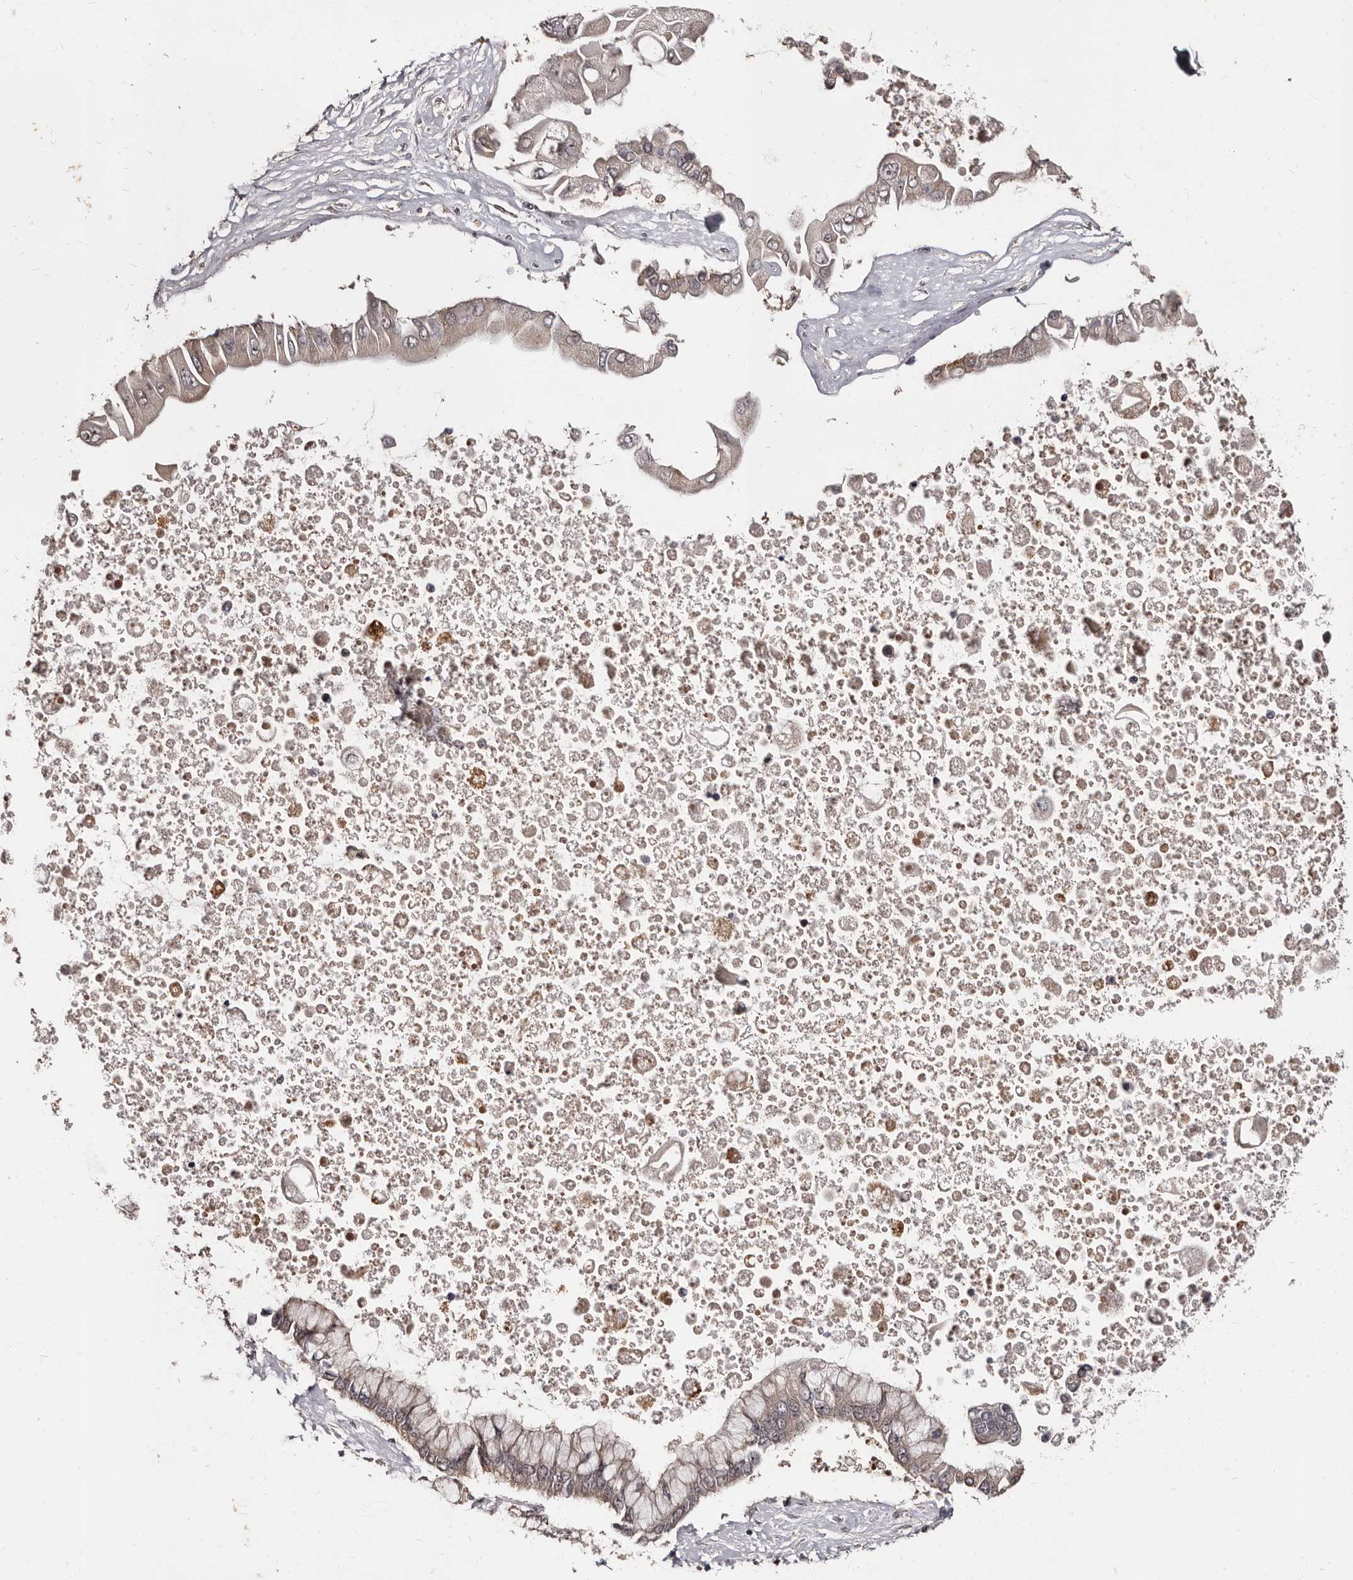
{"staining": {"intensity": "weak", "quantity": "<25%", "location": "cytoplasmic/membranous"}, "tissue": "liver cancer", "cell_type": "Tumor cells", "image_type": "cancer", "snomed": [{"axis": "morphology", "description": "Cholangiocarcinoma"}, {"axis": "topography", "description": "Liver"}], "caption": "A histopathology image of human liver cholangiocarcinoma is negative for staining in tumor cells.", "gene": "TBC1D22B", "patient": {"sex": "male", "age": 50}}